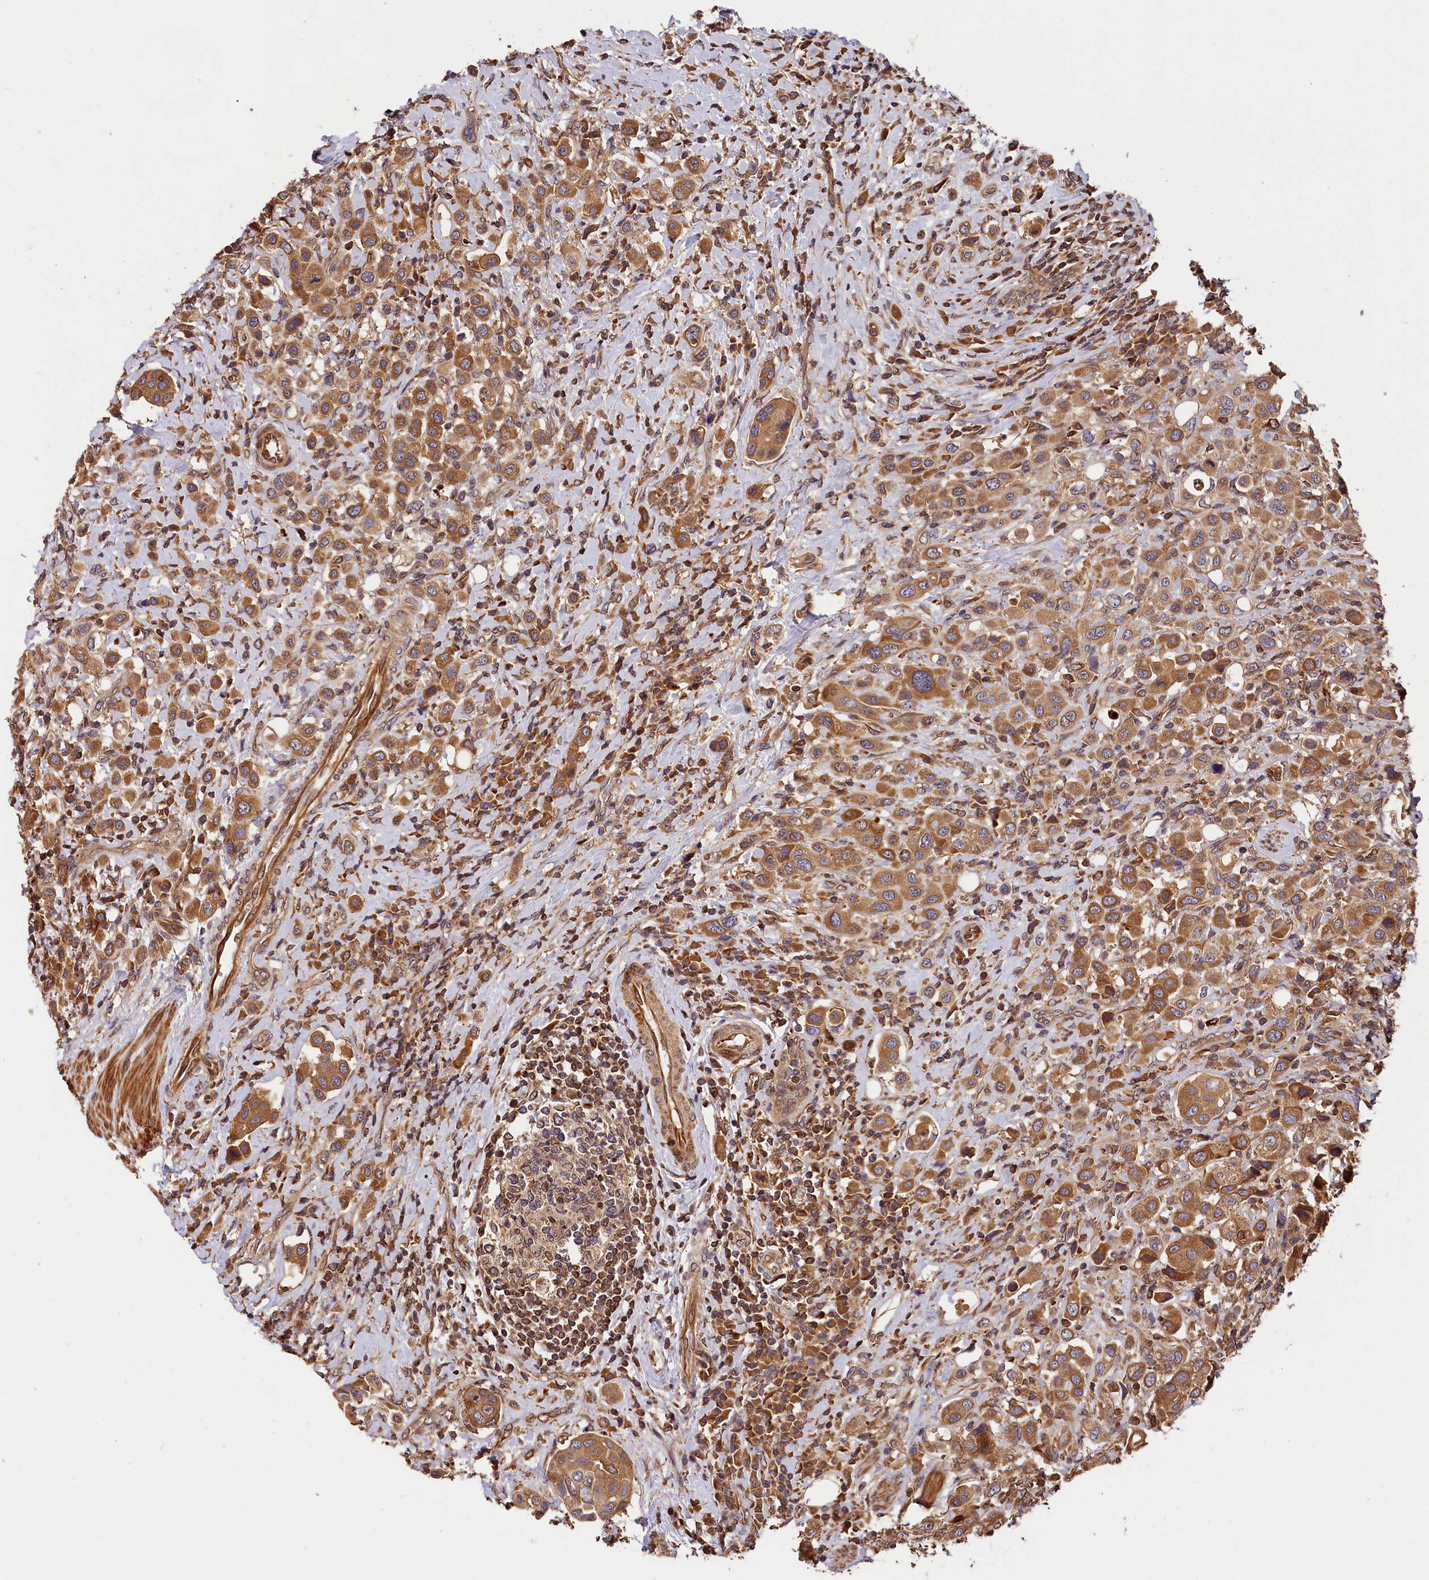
{"staining": {"intensity": "moderate", "quantity": ">75%", "location": "cytoplasmic/membranous"}, "tissue": "urothelial cancer", "cell_type": "Tumor cells", "image_type": "cancer", "snomed": [{"axis": "morphology", "description": "Urothelial carcinoma, High grade"}, {"axis": "topography", "description": "Urinary bladder"}], "caption": "Urothelial carcinoma (high-grade) tissue reveals moderate cytoplasmic/membranous expression in approximately >75% of tumor cells", "gene": "HMOX2", "patient": {"sex": "male", "age": 50}}